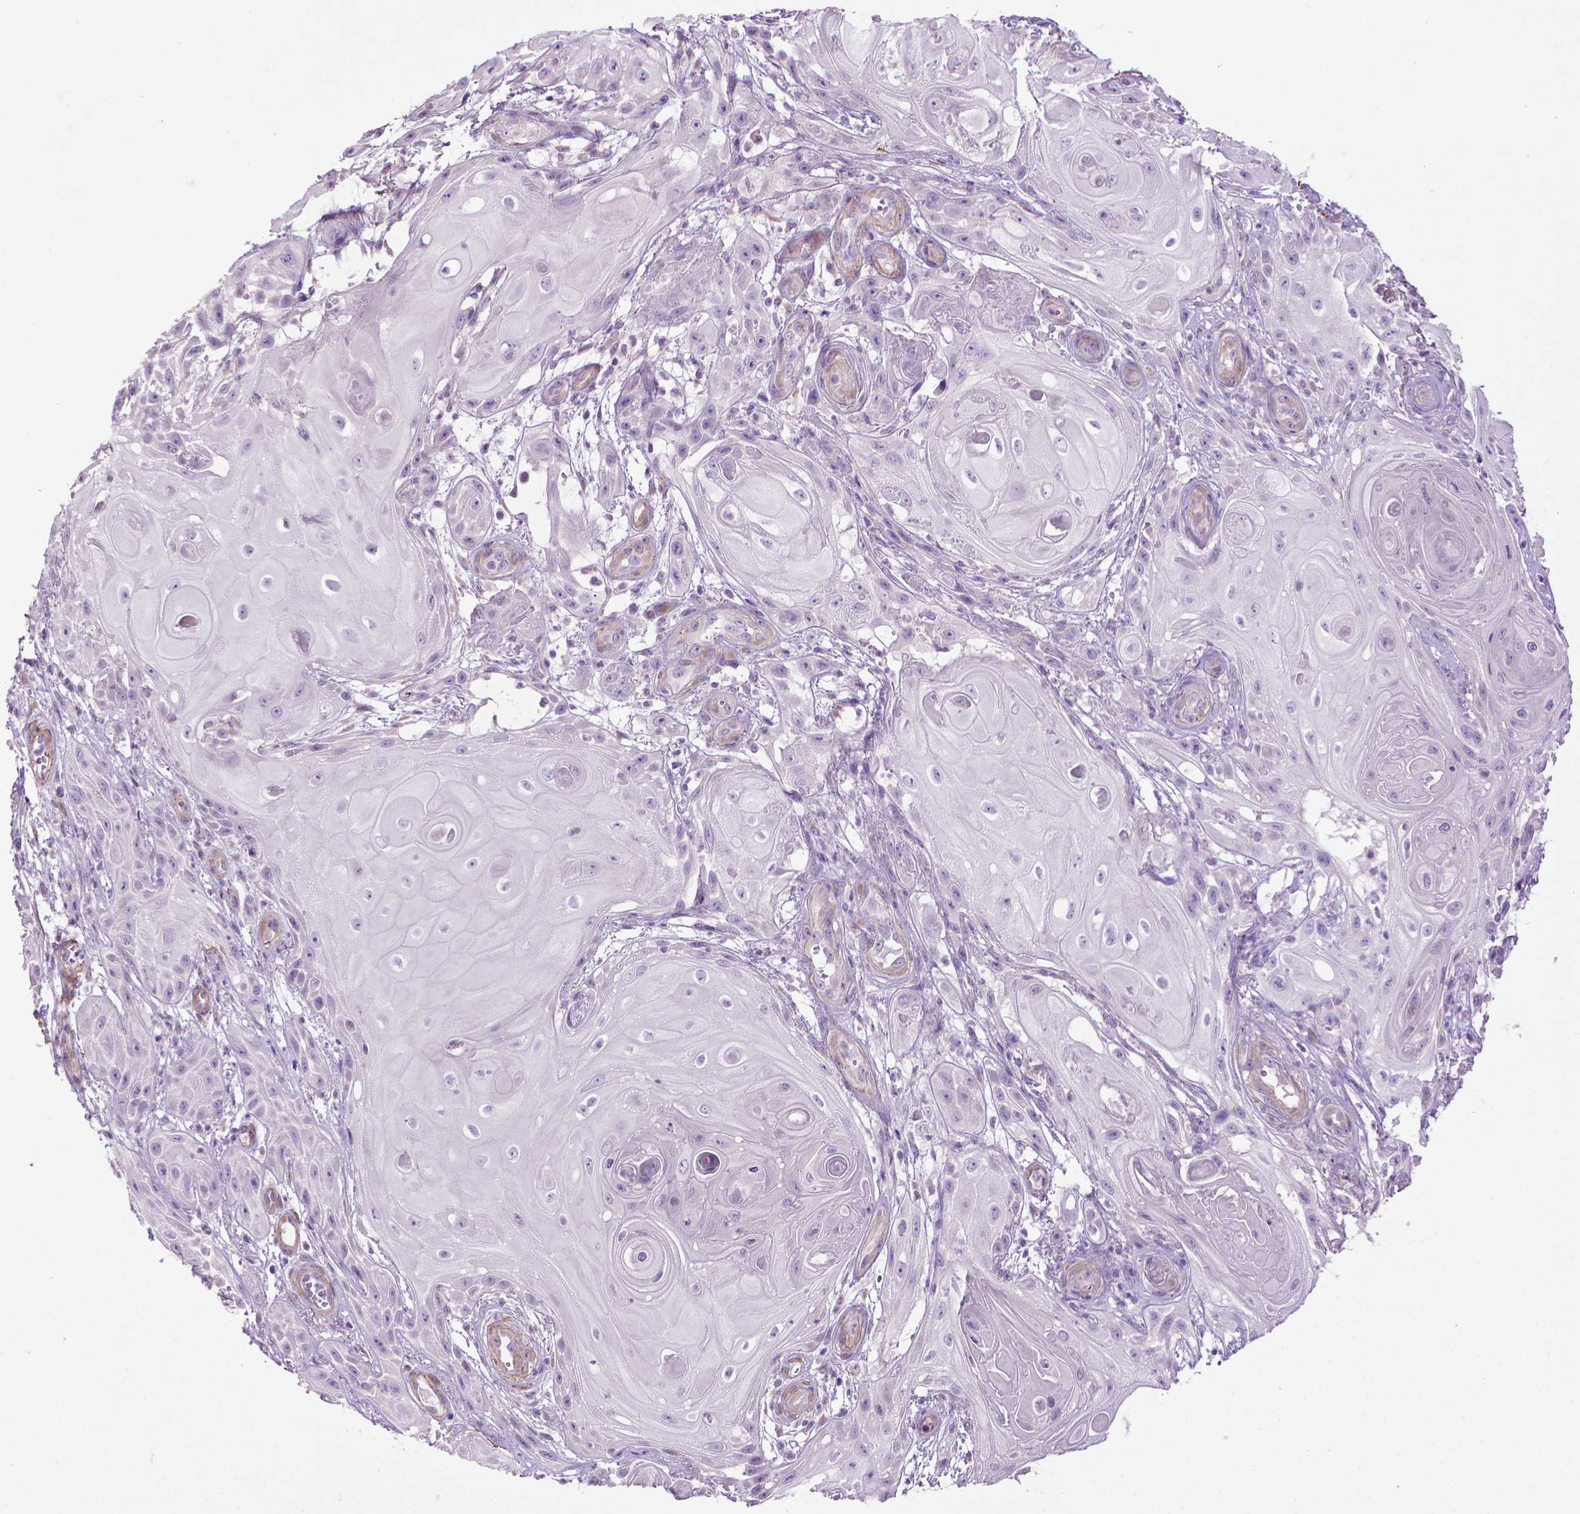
{"staining": {"intensity": "negative", "quantity": "none", "location": "none"}, "tissue": "skin cancer", "cell_type": "Tumor cells", "image_type": "cancer", "snomed": [{"axis": "morphology", "description": "Squamous cell carcinoma, NOS"}, {"axis": "topography", "description": "Skin"}], "caption": "A photomicrograph of human skin squamous cell carcinoma is negative for staining in tumor cells.", "gene": "AQP10", "patient": {"sex": "male", "age": 62}}